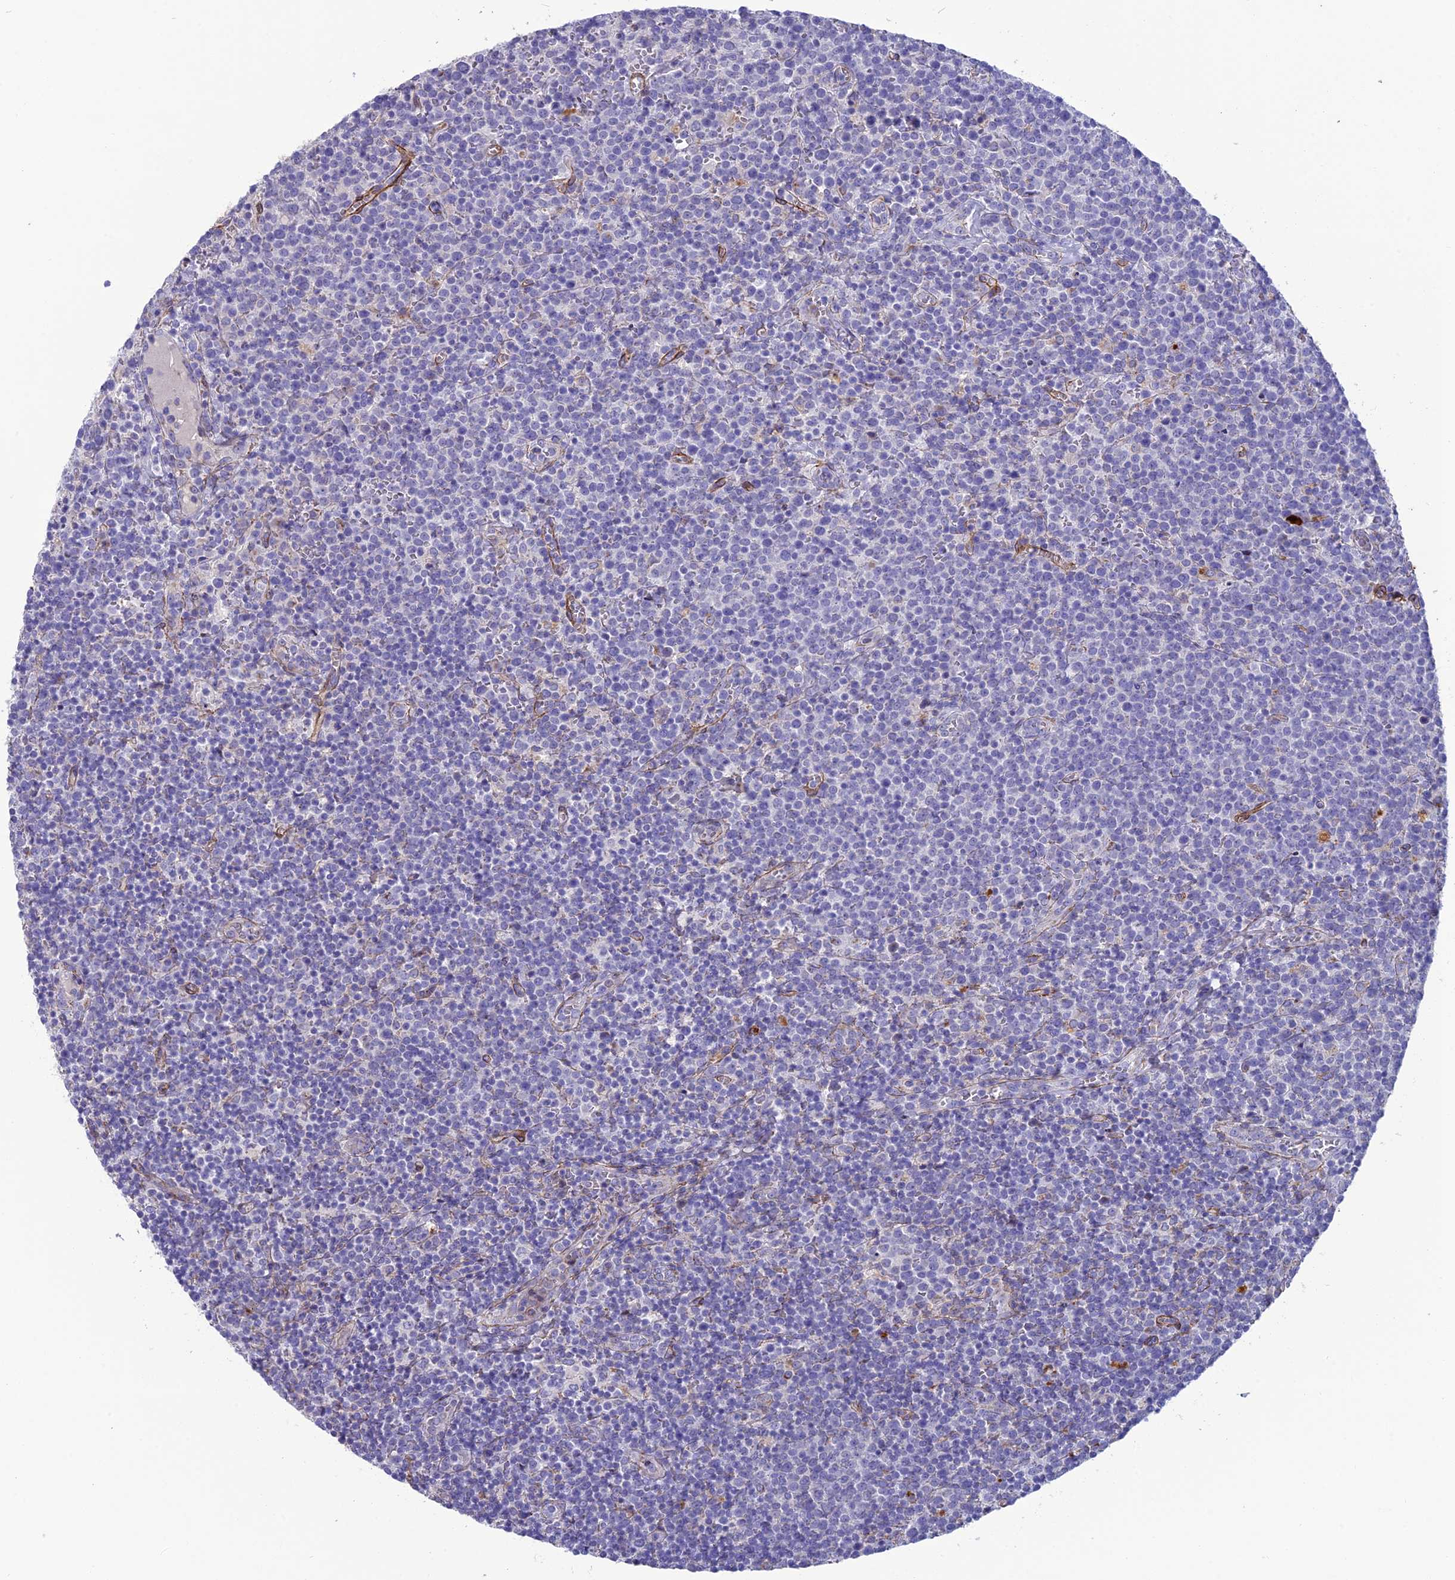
{"staining": {"intensity": "negative", "quantity": "none", "location": "none"}, "tissue": "lymphoma", "cell_type": "Tumor cells", "image_type": "cancer", "snomed": [{"axis": "morphology", "description": "Malignant lymphoma, non-Hodgkin's type, High grade"}, {"axis": "topography", "description": "Lymph node"}], "caption": "IHC image of high-grade malignant lymphoma, non-Hodgkin's type stained for a protein (brown), which reveals no positivity in tumor cells.", "gene": "TNS1", "patient": {"sex": "male", "age": 61}}